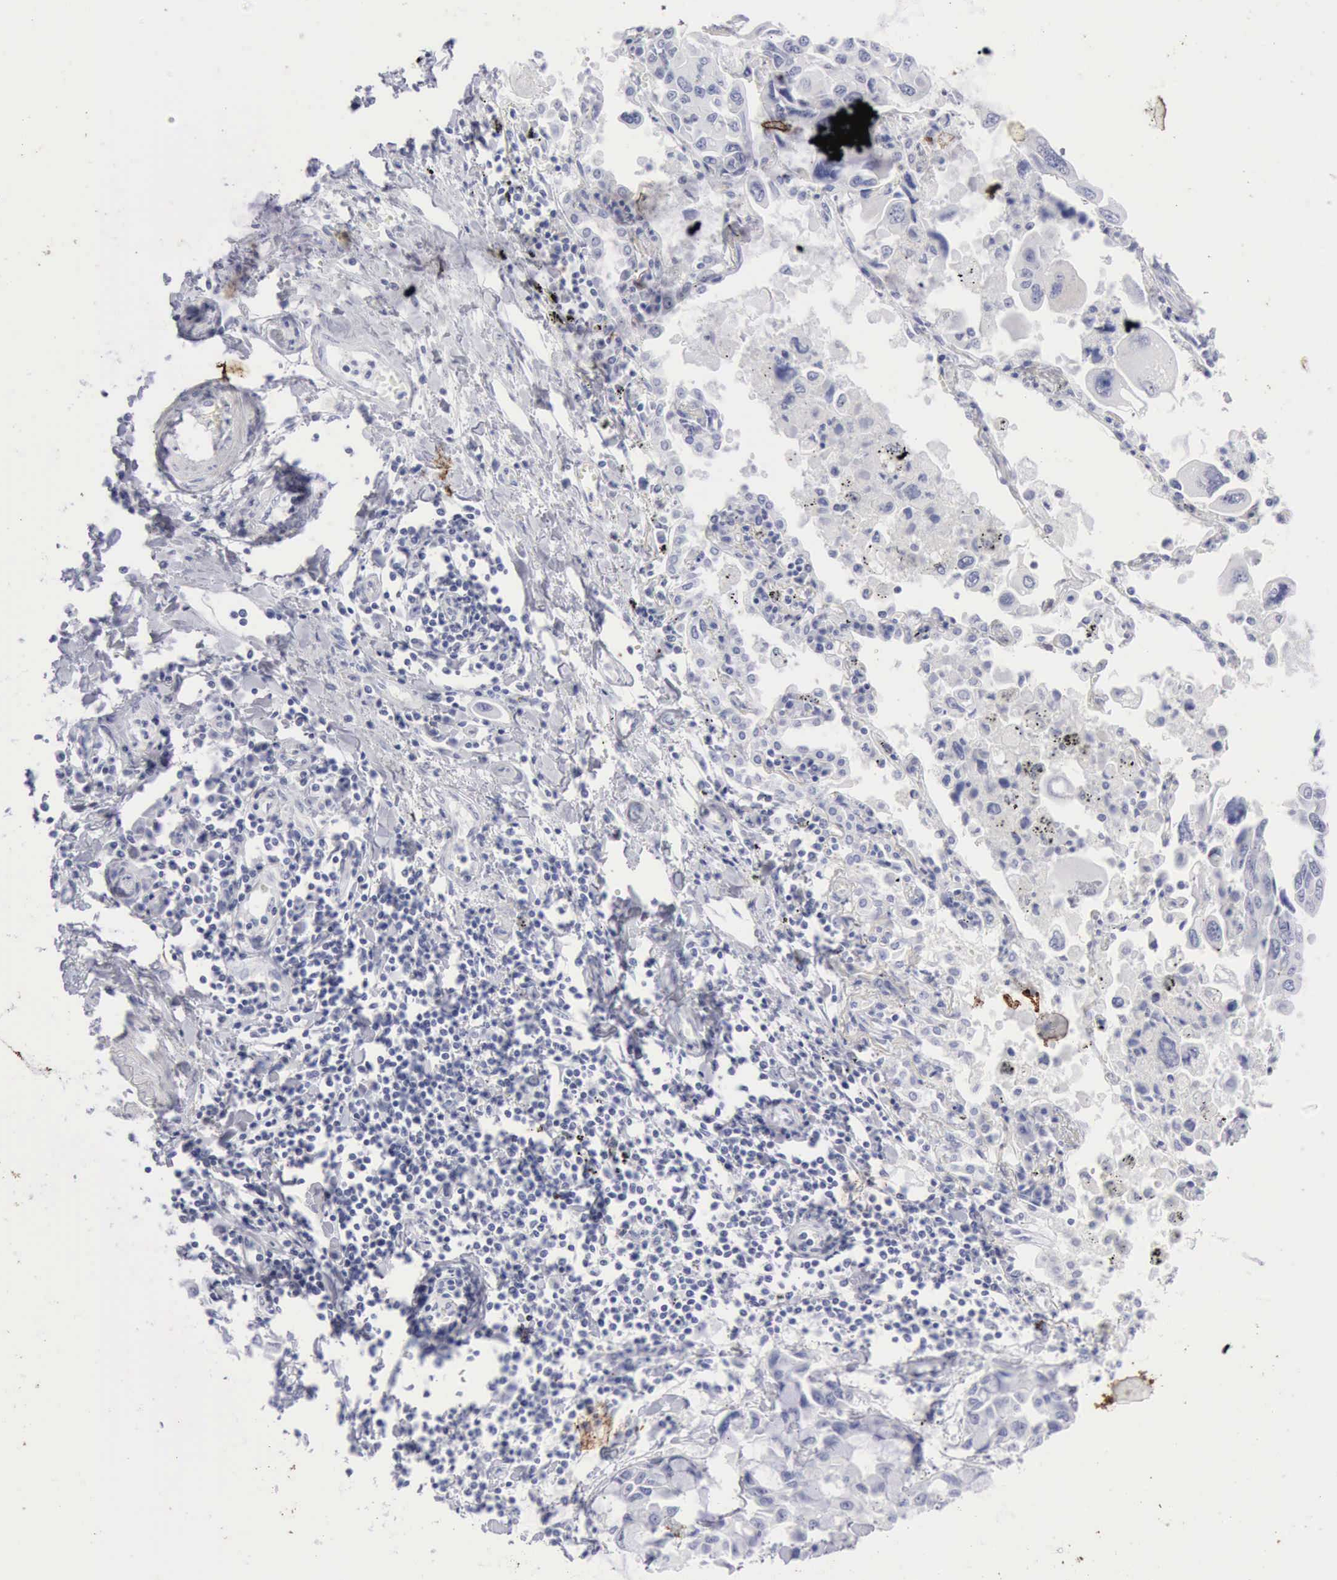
{"staining": {"intensity": "negative", "quantity": "none", "location": "none"}, "tissue": "lung cancer", "cell_type": "Tumor cells", "image_type": "cancer", "snomed": [{"axis": "morphology", "description": "Adenocarcinoma, NOS"}, {"axis": "topography", "description": "Lung"}], "caption": "Micrograph shows no protein positivity in tumor cells of lung adenocarcinoma tissue.", "gene": "KRT10", "patient": {"sex": "male", "age": 64}}